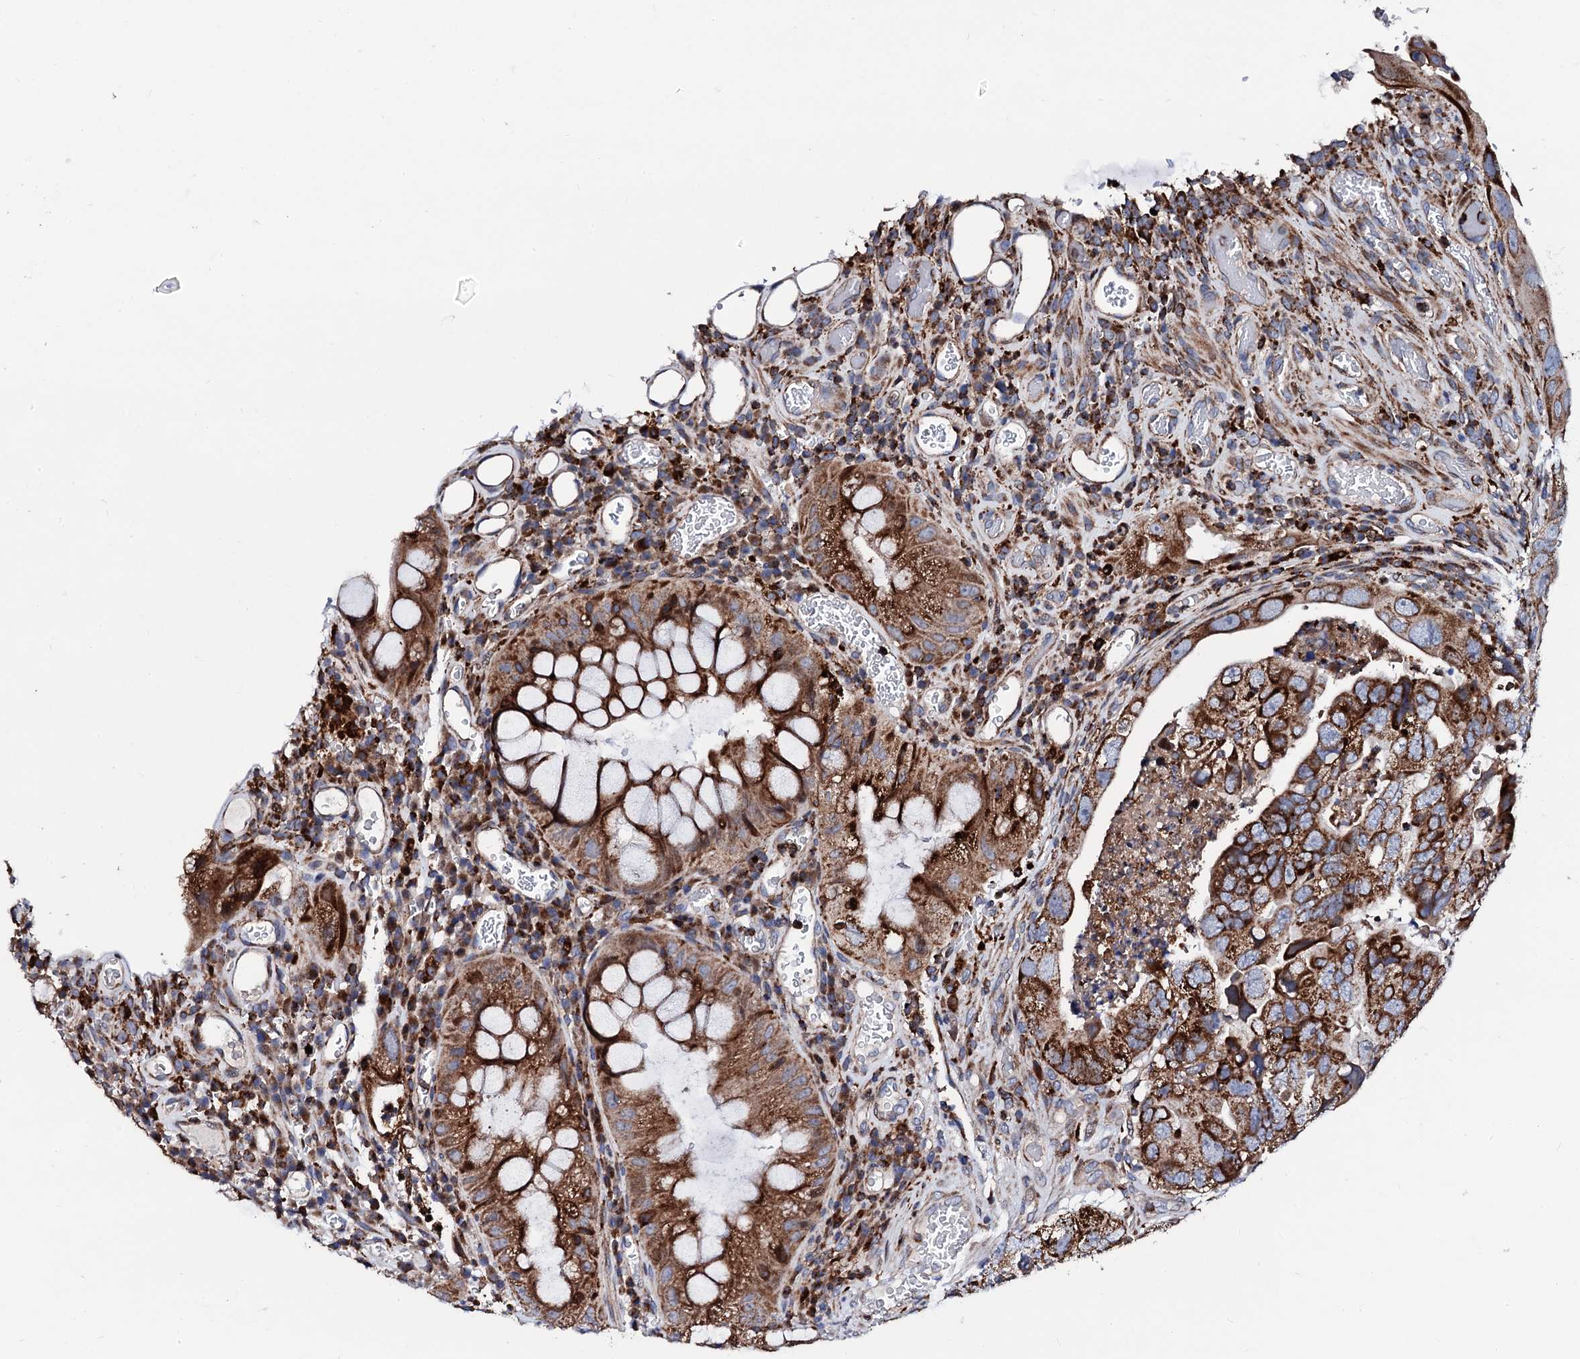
{"staining": {"intensity": "strong", "quantity": ">75%", "location": "cytoplasmic/membranous"}, "tissue": "colorectal cancer", "cell_type": "Tumor cells", "image_type": "cancer", "snomed": [{"axis": "morphology", "description": "Adenocarcinoma, NOS"}, {"axis": "topography", "description": "Rectum"}], "caption": "Immunohistochemical staining of colorectal cancer (adenocarcinoma) displays strong cytoplasmic/membranous protein positivity in approximately >75% of tumor cells. (Brightfield microscopy of DAB IHC at high magnification).", "gene": "TCIRG1", "patient": {"sex": "male", "age": 63}}